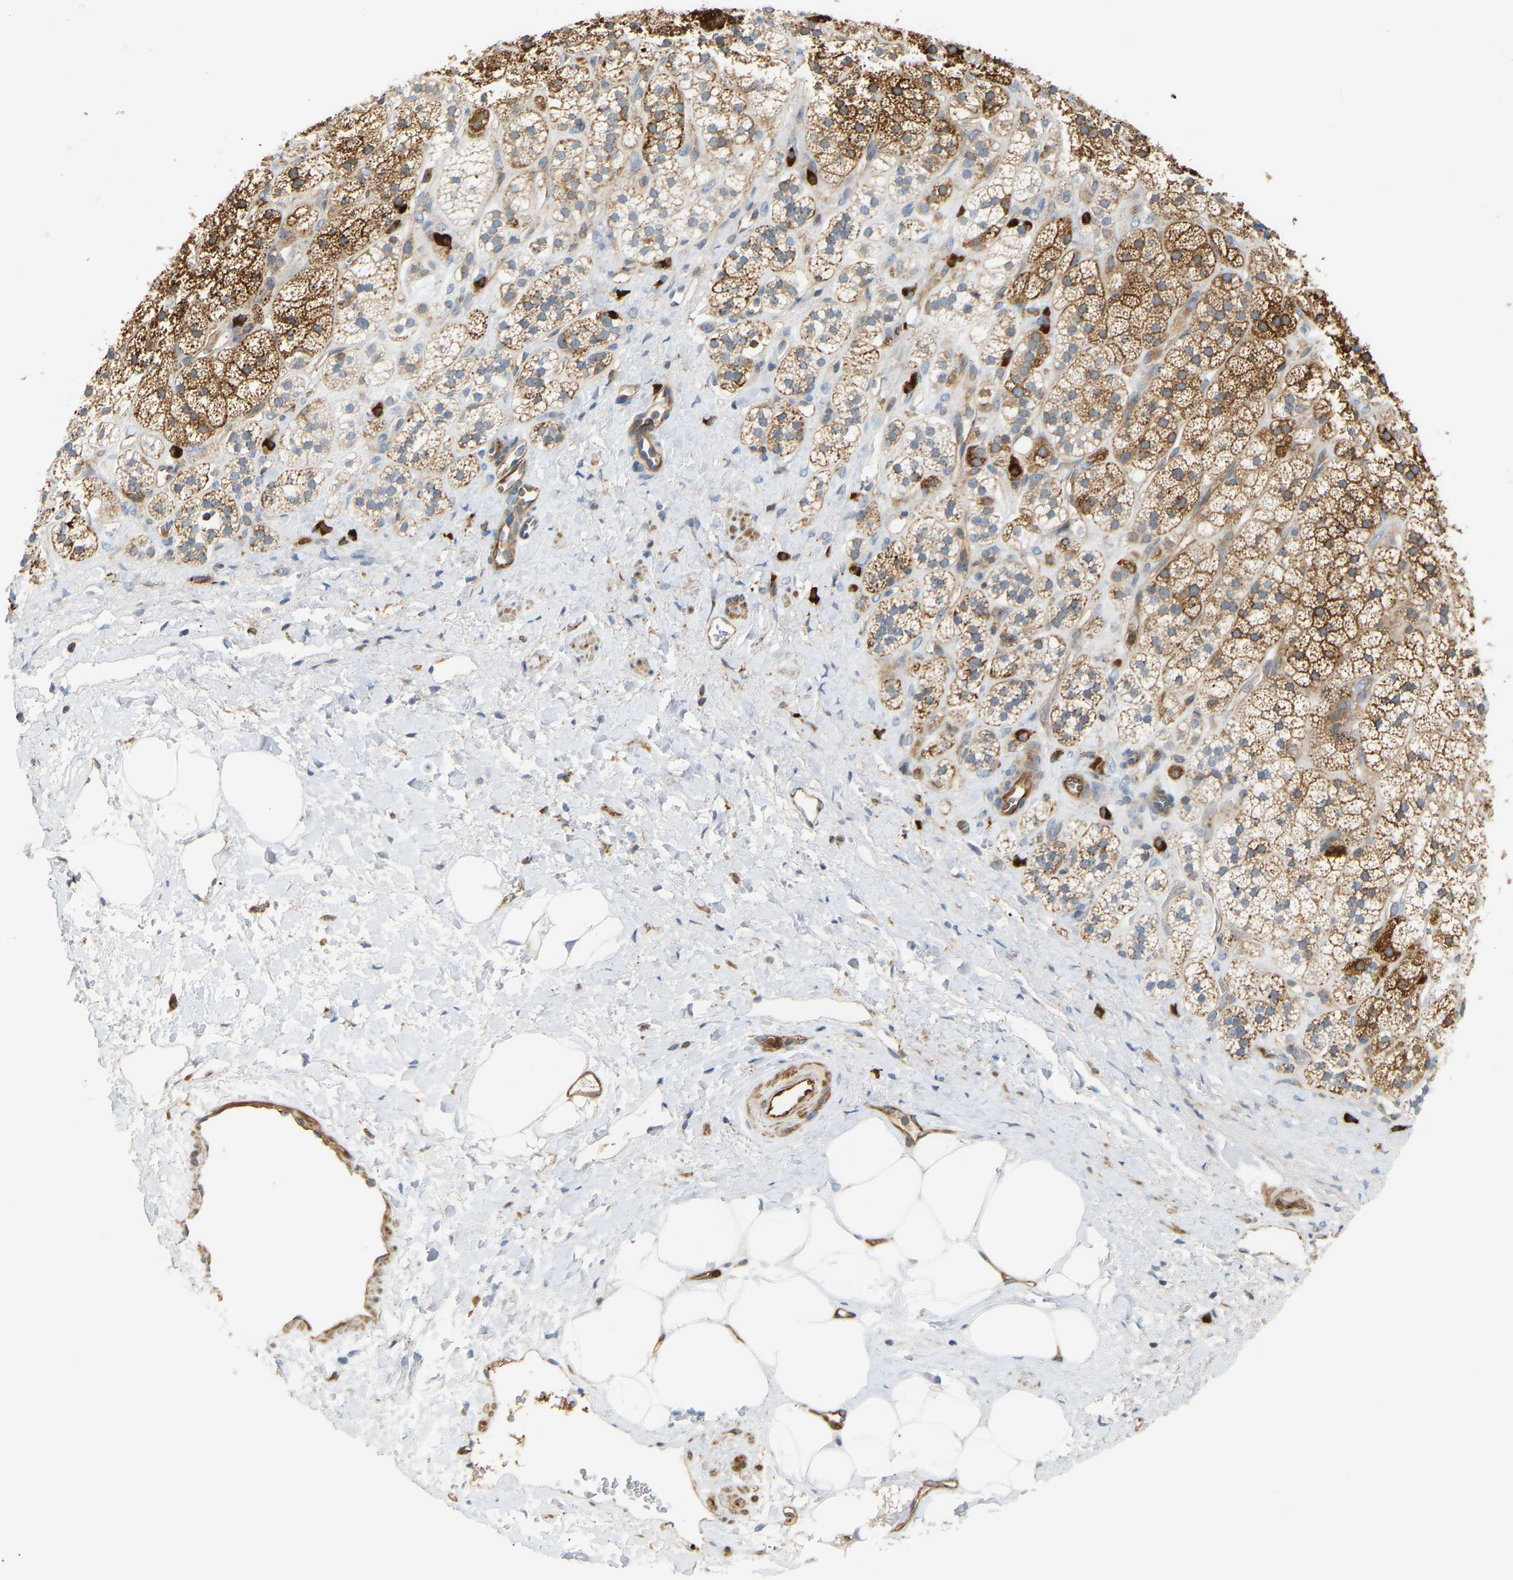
{"staining": {"intensity": "moderate", "quantity": "25%-75%", "location": "cytoplasmic/membranous"}, "tissue": "adrenal gland", "cell_type": "Glandular cells", "image_type": "normal", "snomed": [{"axis": "morphology", "description": "Normal tissue, NOS"}, {"axis": "topography", "description": "Adrenal gland"}], "caption": "Glandular cells show medium levels of moderate cytoplasmic/membranous staining in about 25%-75% of cells in benign adrenal gland.", "gene": "PLCG2", "patient": {"sex": "male", "age": 56}}